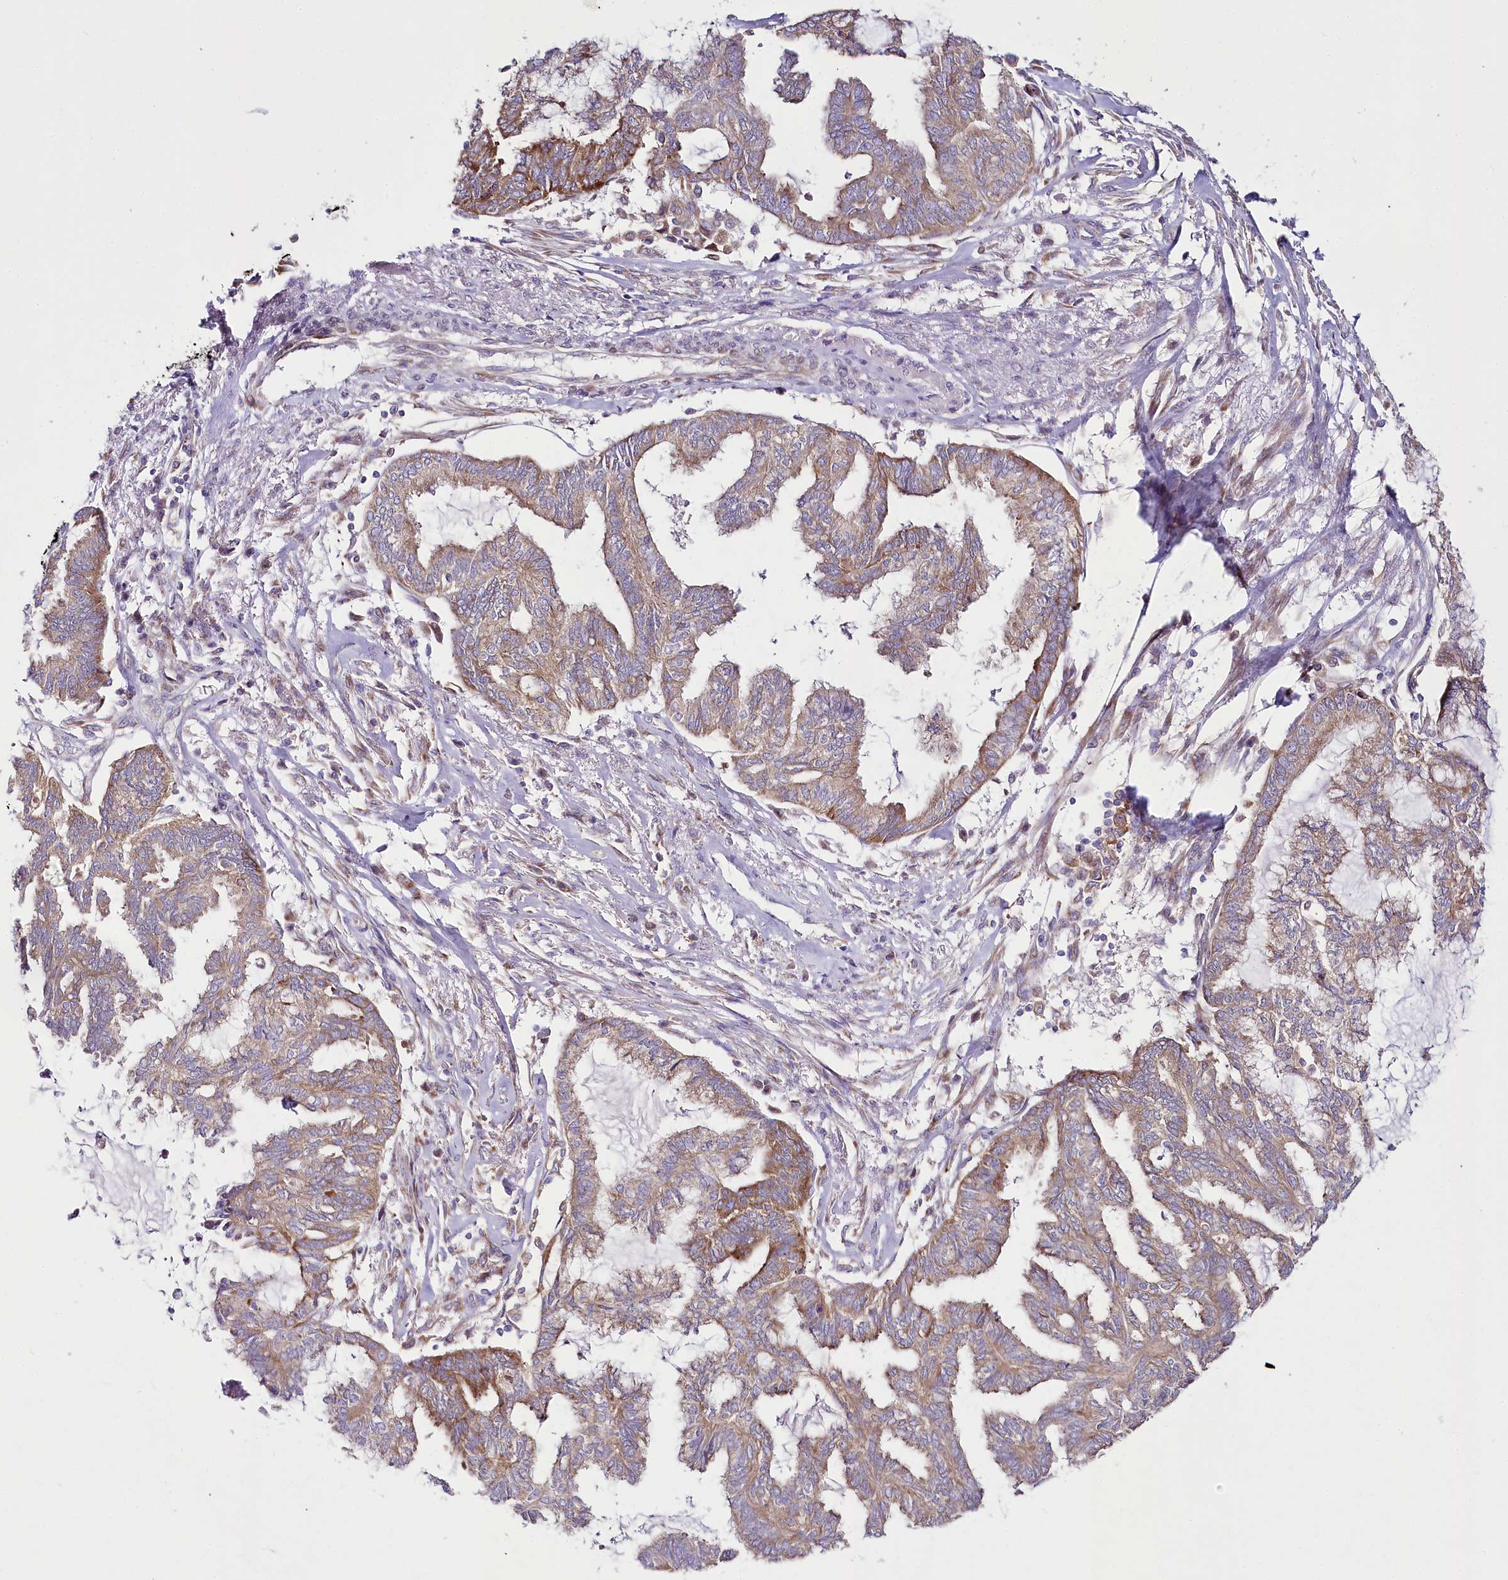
{"staining": {"intensity": "moderate", "quantity": "25%-75%", "location": "cytoplasmic/membranous"}, "tissue": "endometrial cancer", "cell_type": "Tumor cells", "image_type": "cancer", "snomed": [{"axis": "morphology", "description": "Adenocarcinoma, NOS"}, {"axis": "topography", "description": "Endometrium"}], "caption": "An image of human endometrial cancer stained for a protein demonstrates moderate cytoplasmic/membranous brown staining in tumor cells. Immunohistochemistry stains the protein in brown and the nuclei are stained blue.", "gene": "THUMPD3", "patient": {"sex": "female", "age": 86}}